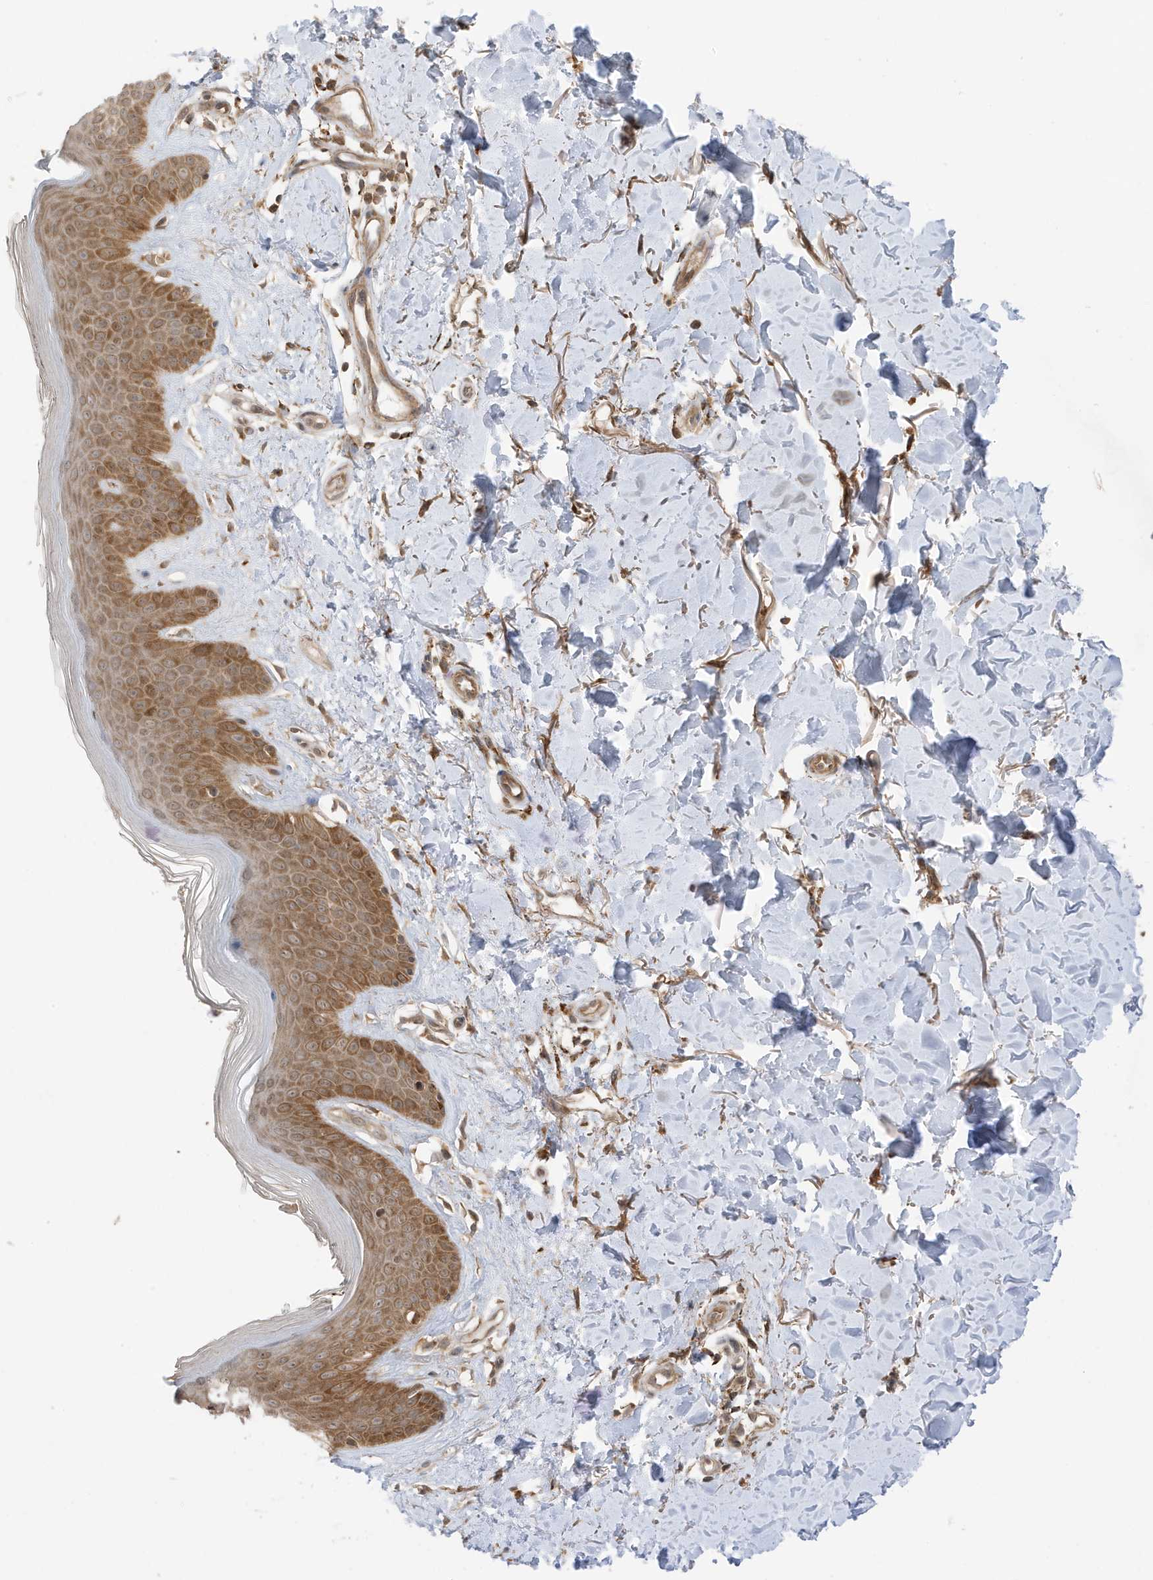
{"staining": {"intensity": "moderate", "quantity": ">75%", "location": "cytoplasmic/membranous"}, "tissue": "skin", "cell_type": "Fibroblasts", "image_type": "normal", "snomed": [{"axis": "morphology", "description": "Normal tissue, NOS"}, {"axis": "topography", "description": "Skin"}], "caption": "DAB immunohistochemical staining of normal skin reveals moderate cytoplasmic/membranous protein expression in about >75% of fibroblasts. (DAB (3,3'-diaminobenzidine) IHC, brown staining for protein, blue staining for nuclei).", "gene": "DHX36", "patient": {"sex": "female", "age": 64}}